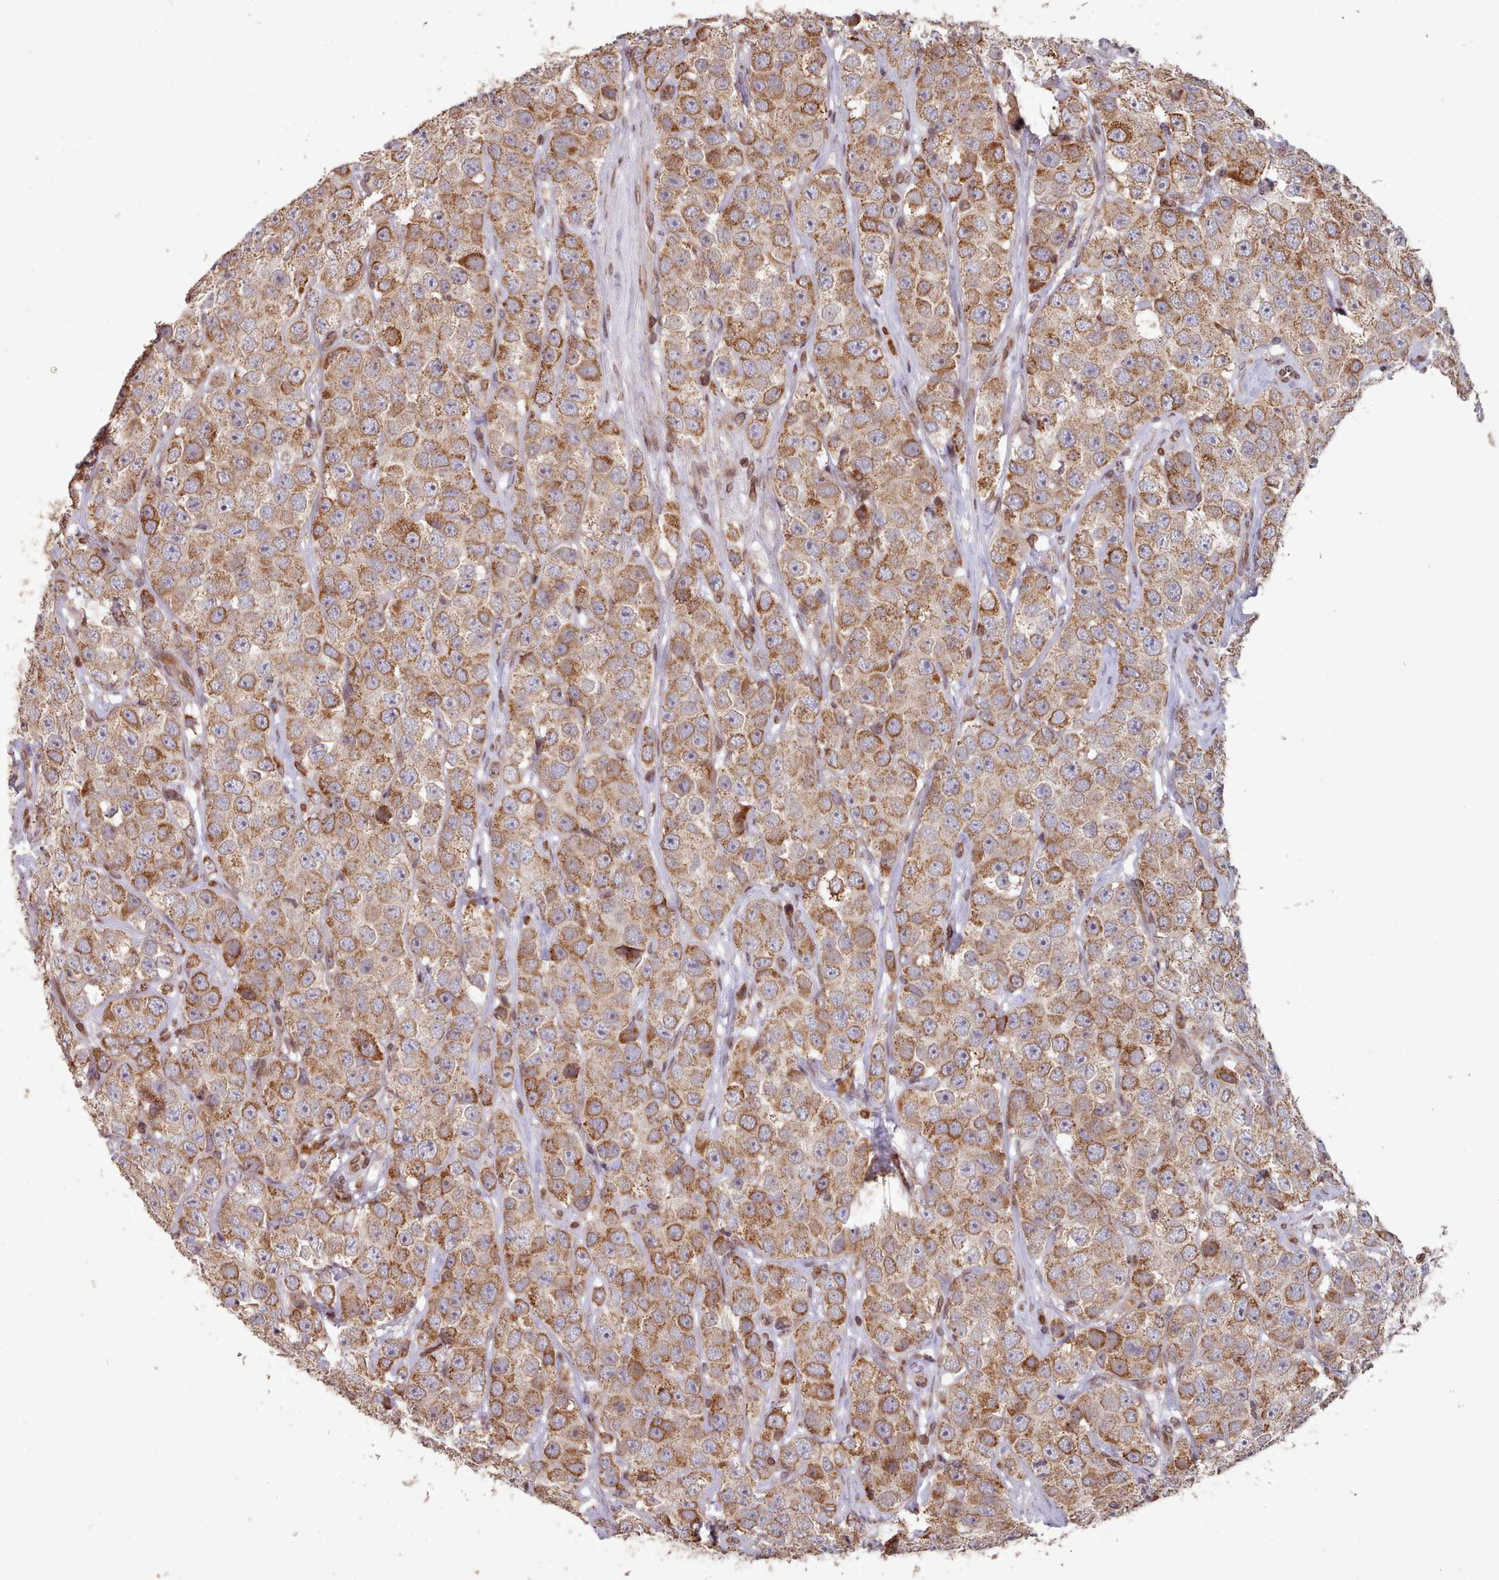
{"staining": {"intensity": "moderate", "quantity": ">75%", "location": "cytoplasmic/membranous"}, "tissue": "testis cancer", "cell_type": "Tumor cells", "image_type": "cancer", "snomed": [{"axis": "morphology", "description": "Seminoma, NOS"}, {"axis": "topography", "description": "Testis"}], "caption": "Brown immunohistochemical staining in seminoma (testis) shows moderate cytoplasmic/membranous staining in about >75% of tumor cells. (Brightfield microscopy of DAB IHC at high magnification).", "gene": "TOR1AIP1", "patient": {"sex": "male", "age": 28}}